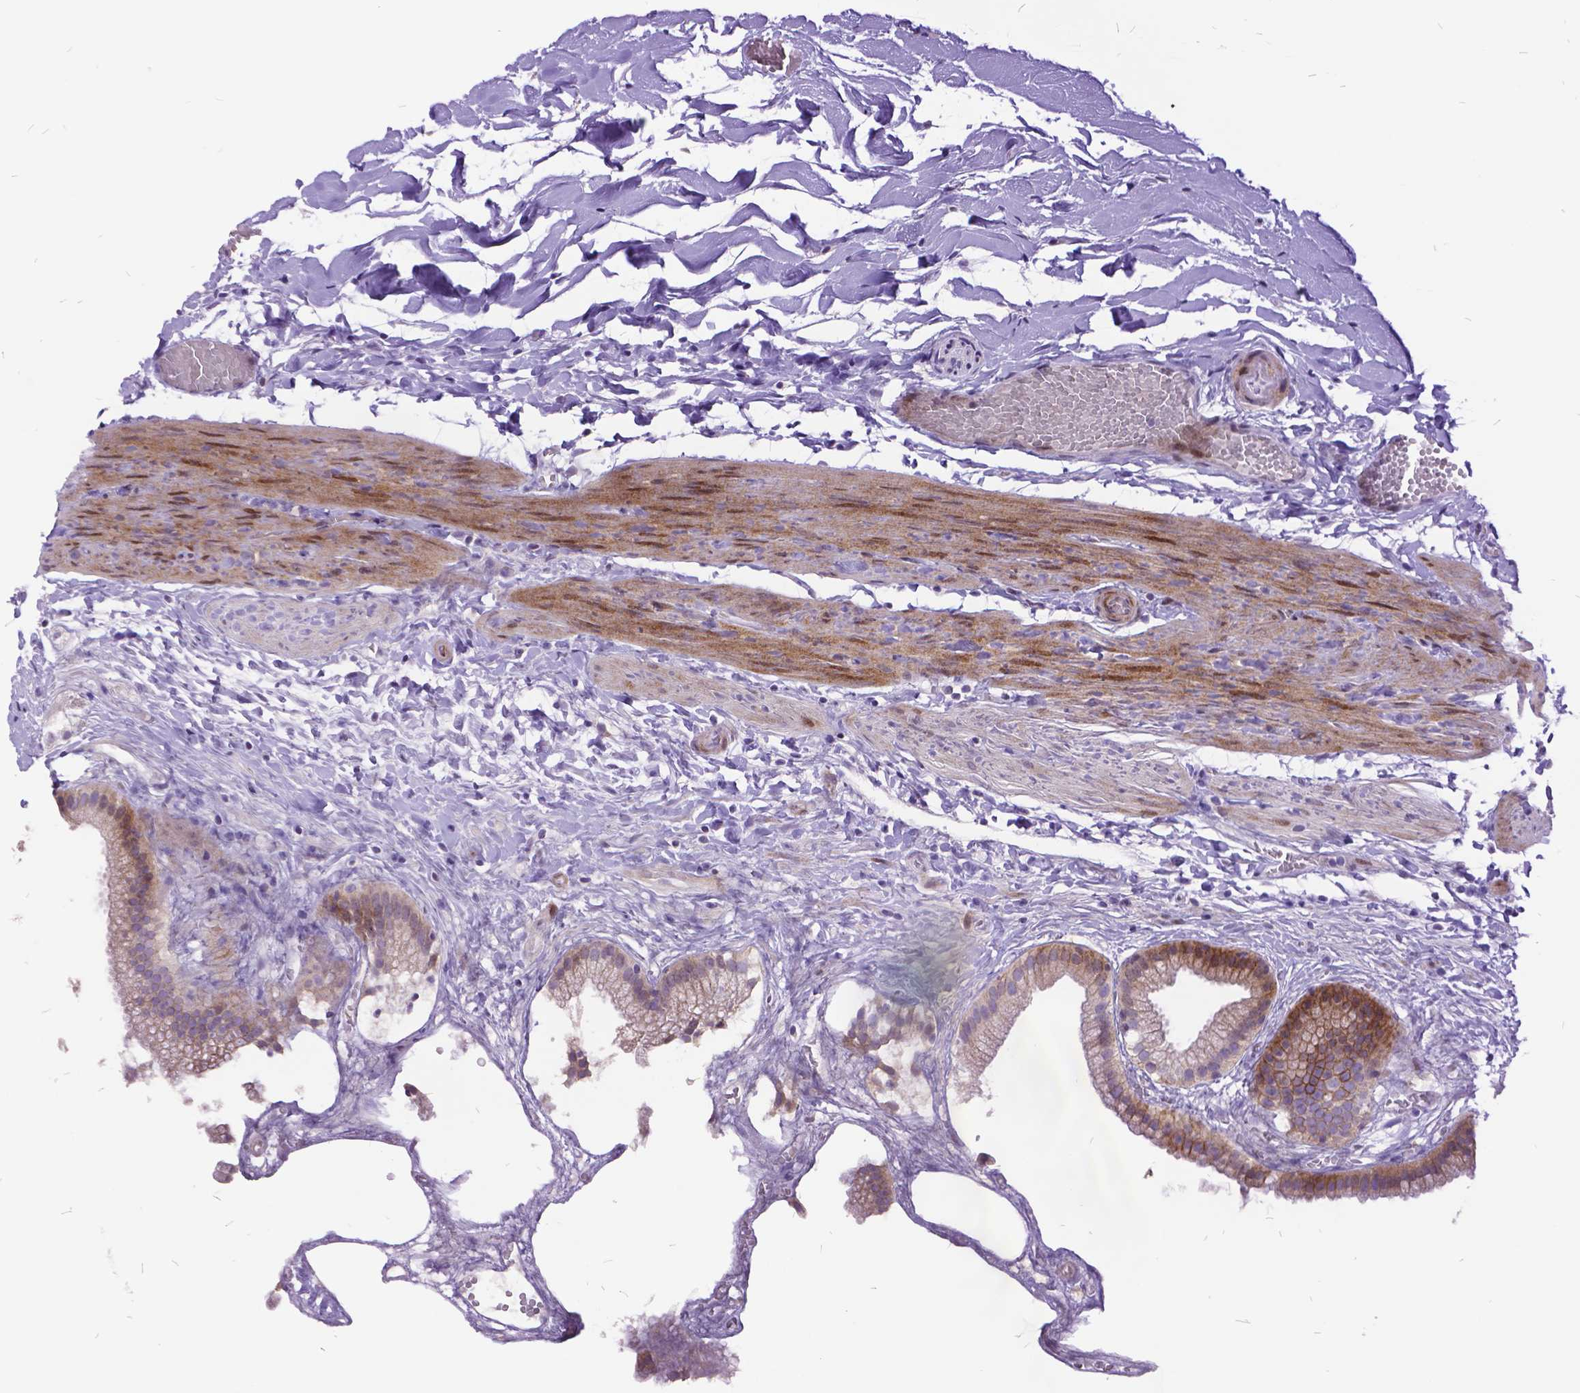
{"staining": {"intensity": "moderate", "quantity": ">75%", "location": "cytoplasmic/membranous"}, "tissue": "gallbladder", "cell_type": "Glandular cells", "image_type": "normal", "snomed": [{"axis": "morphology", "description": "Normal tissue, NOS"}, {"axis": "topography", "description": "Gallbladder"}], "caption": "DAB immunohistochemical staining of unremarkable gallbladder reveals moderate cytoplasmic/membranous protein expression in about >75% of glandular cells.", "gene": "ITGB6", "patient": {"sex": "female", "age": 63}}